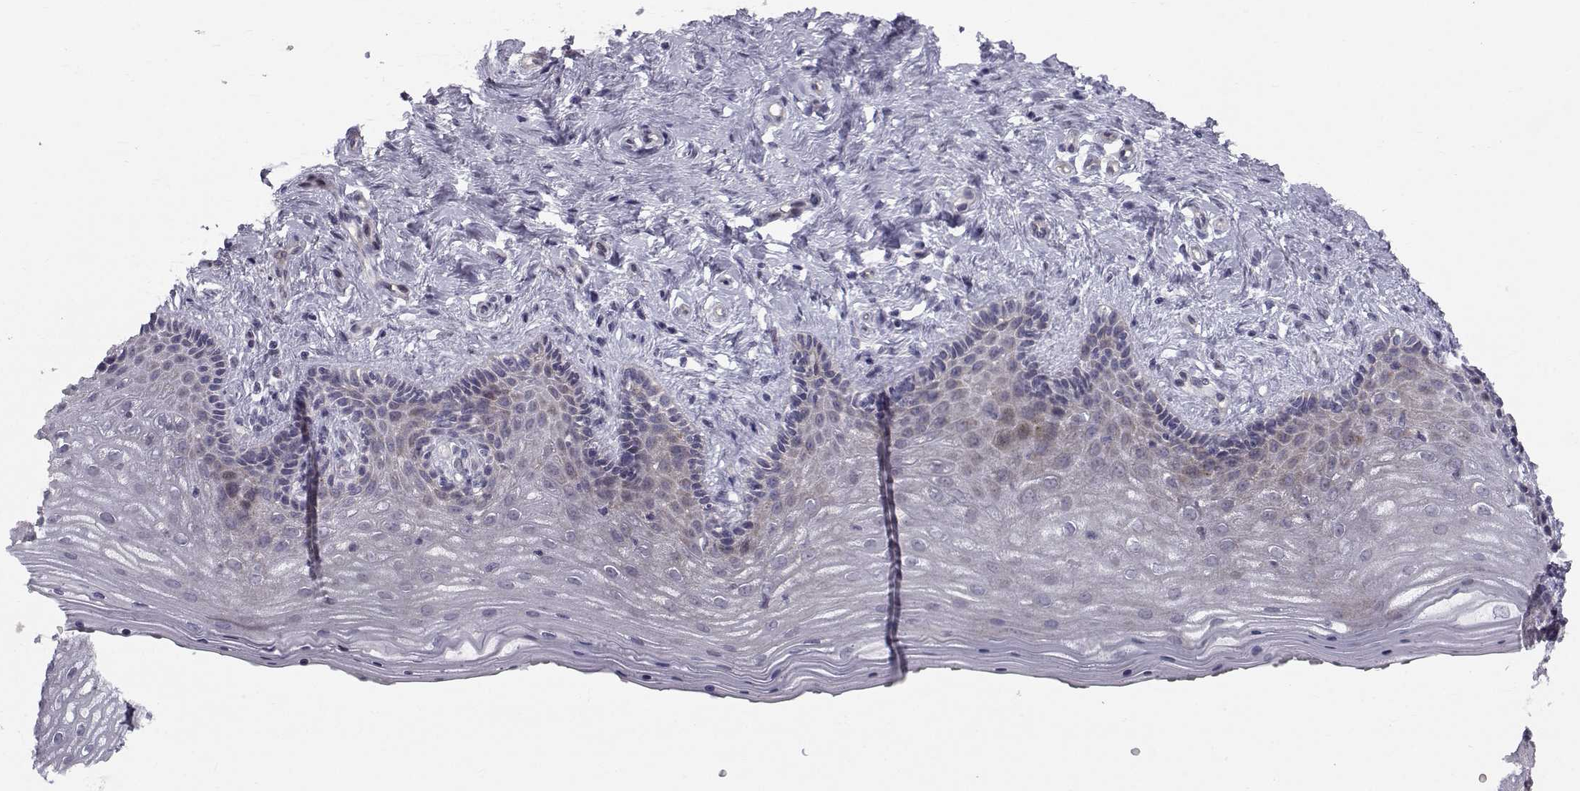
{"staining": {"intensity": "weak", "quantity": "25%-75%", "location": "cytoplasmic/membranous"}, "tissue": "vagina", "cell_type": "Squamous epithelial cells", "image_type": "normal", "snomed": [{"axis": "morphology", "description": "Normal tissue, NOS"}, {"axis": "topography", "description": "Vagina"}], "caption": "The histopathology image shows a brown stain indicating the presence of a protein in the cytoplasmic/membranous of squamous epithelial cells in vagina.", "gene": "HSP90AB1", "patient": {"sex": "female", "age": 45}}